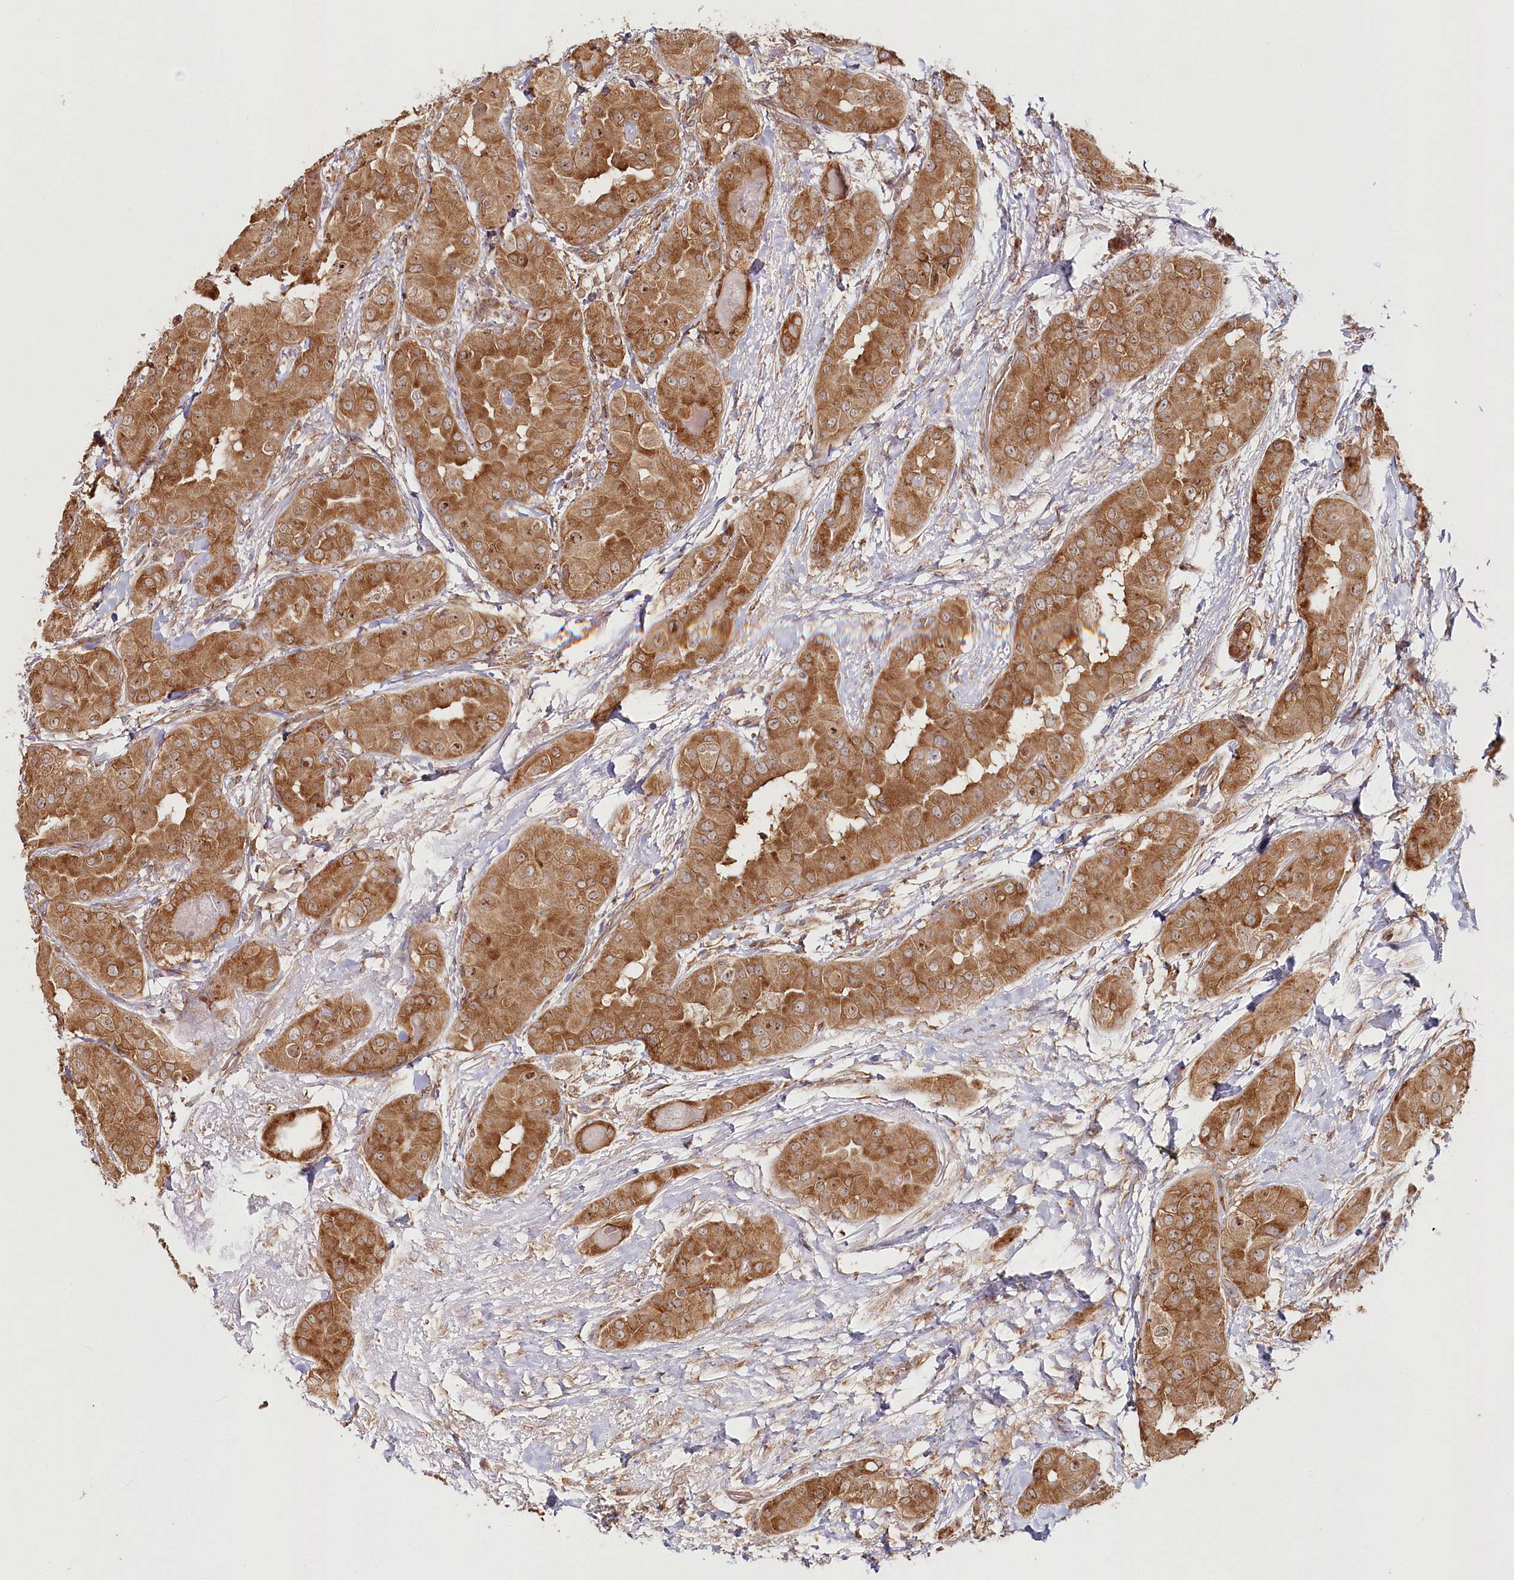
{"staining": {"intensity": "moderate", "quantity": ">75%", "location": "cytoplasmic/membranous"}, "tissue": "thyroid cancer", "cell_type": "Tumor cells", "image_type": "cancer", "snomed": [{"axis": "morphology", "description": "Papillary adenocarcinoma, NOS"}, {"axis": "topography", "description": "Thyroid gland"}], "caption": "A histopathology image of thyroid papillary adenocarcinoma stained for a protein reveals moderate cytoplasmic/membranous brown staining in tumor cells.", "gene": "OTUD4", "patient": {"sex": "male", "age": 33}}